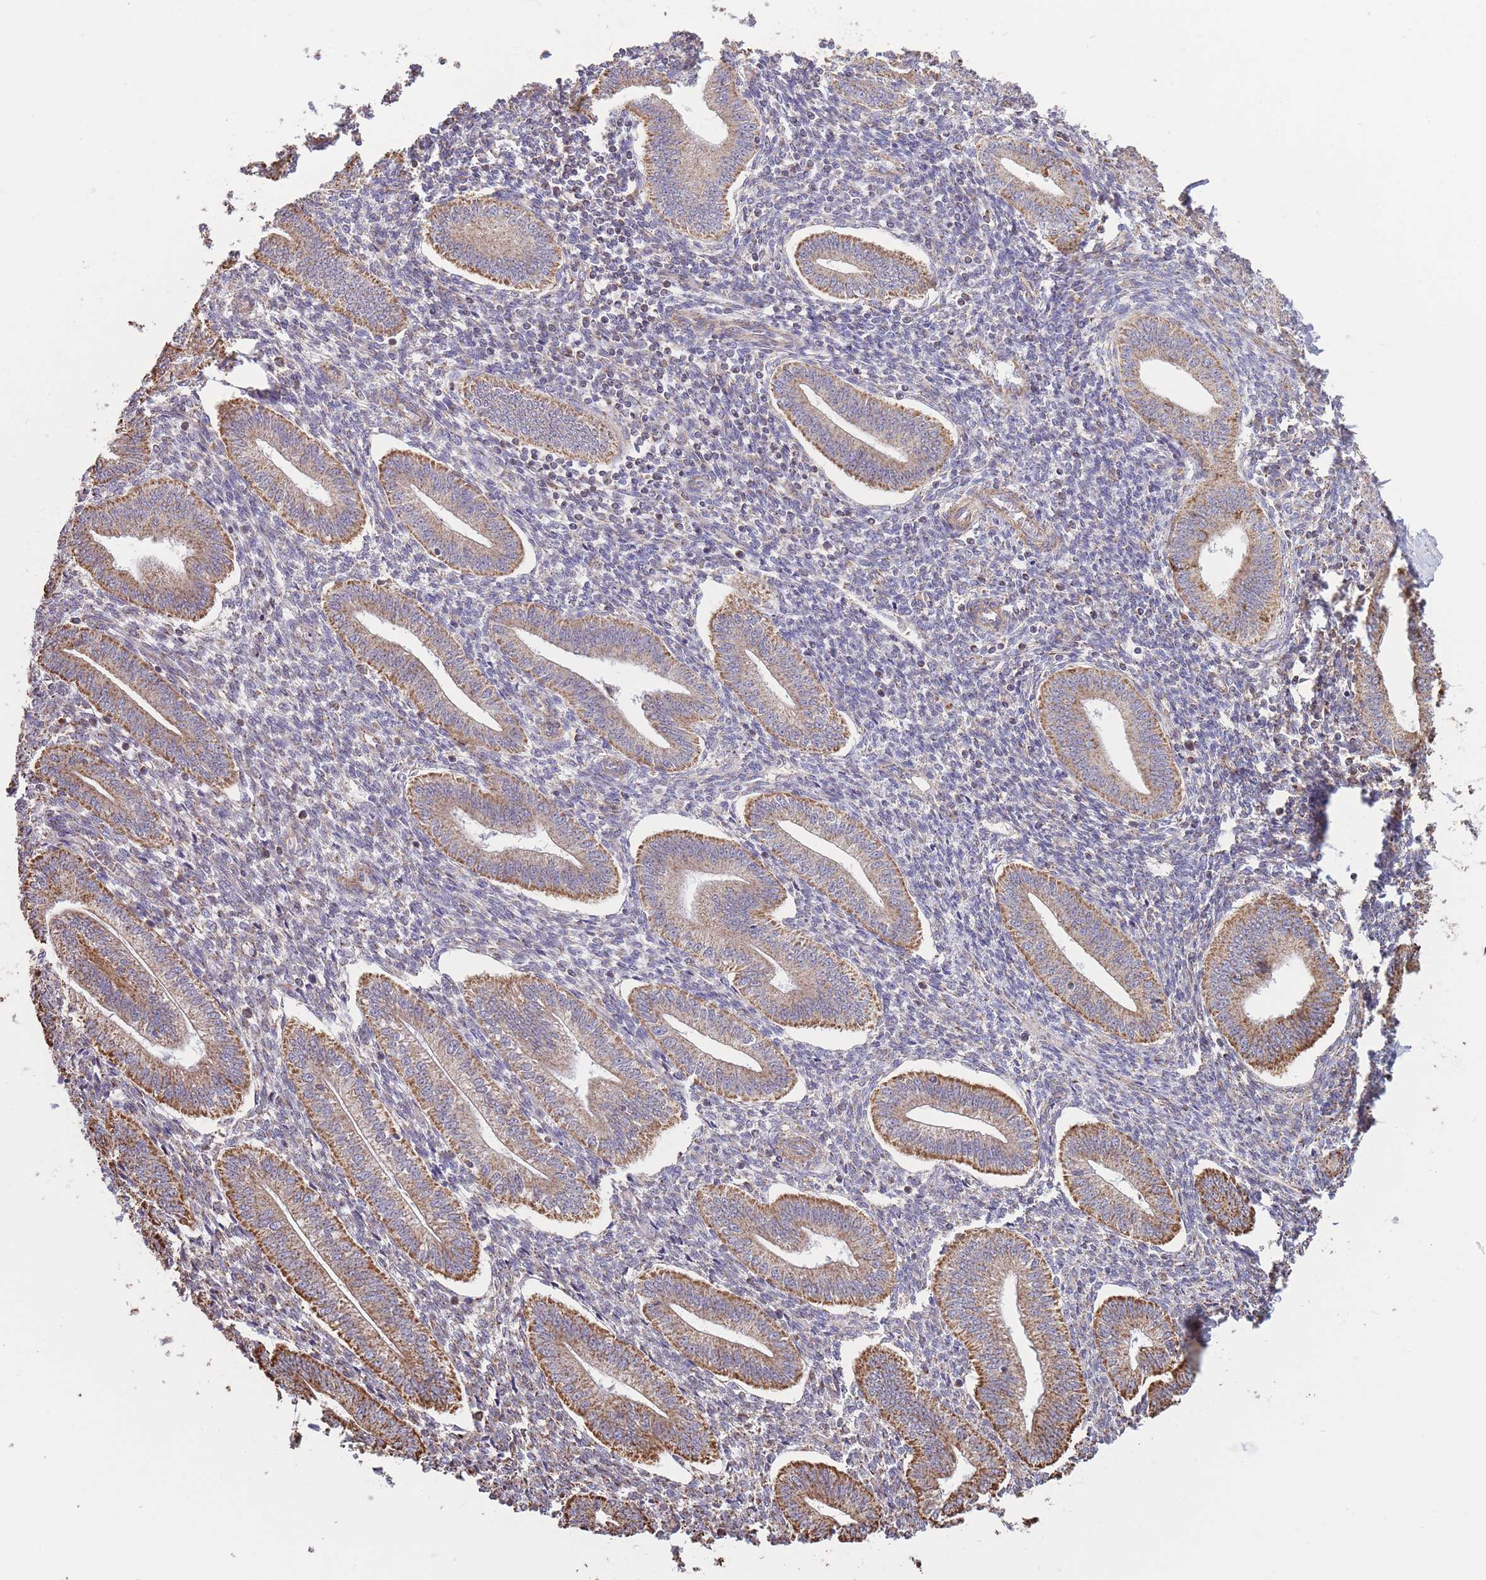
{"staining": {"intensity": "moderate", "quantity": "25%-75%", "location": "cytoplasmic/membranous"}, "tissue": "endometrium", "cell_type": "Cells in endometrial stroma", "image_type": "normal", "snomed": [{"axis": "morphology", "description": "Normal tissue, NOS"}, {"axis": "topography", "description": "Endometrium"}], "caption": "Normal endometrium reveals moderate cytoplasmic/membranous positivity in about 25%-75% of cells in endometrial stroma (Stains: DAB (3,3'-diaminobenzidine) in brown, nuclei in blue, Microscopy: brightfield microscopy at high magnification)..", "gene": "KIF16B", "patient": {"sex": "female", "age": 34}}